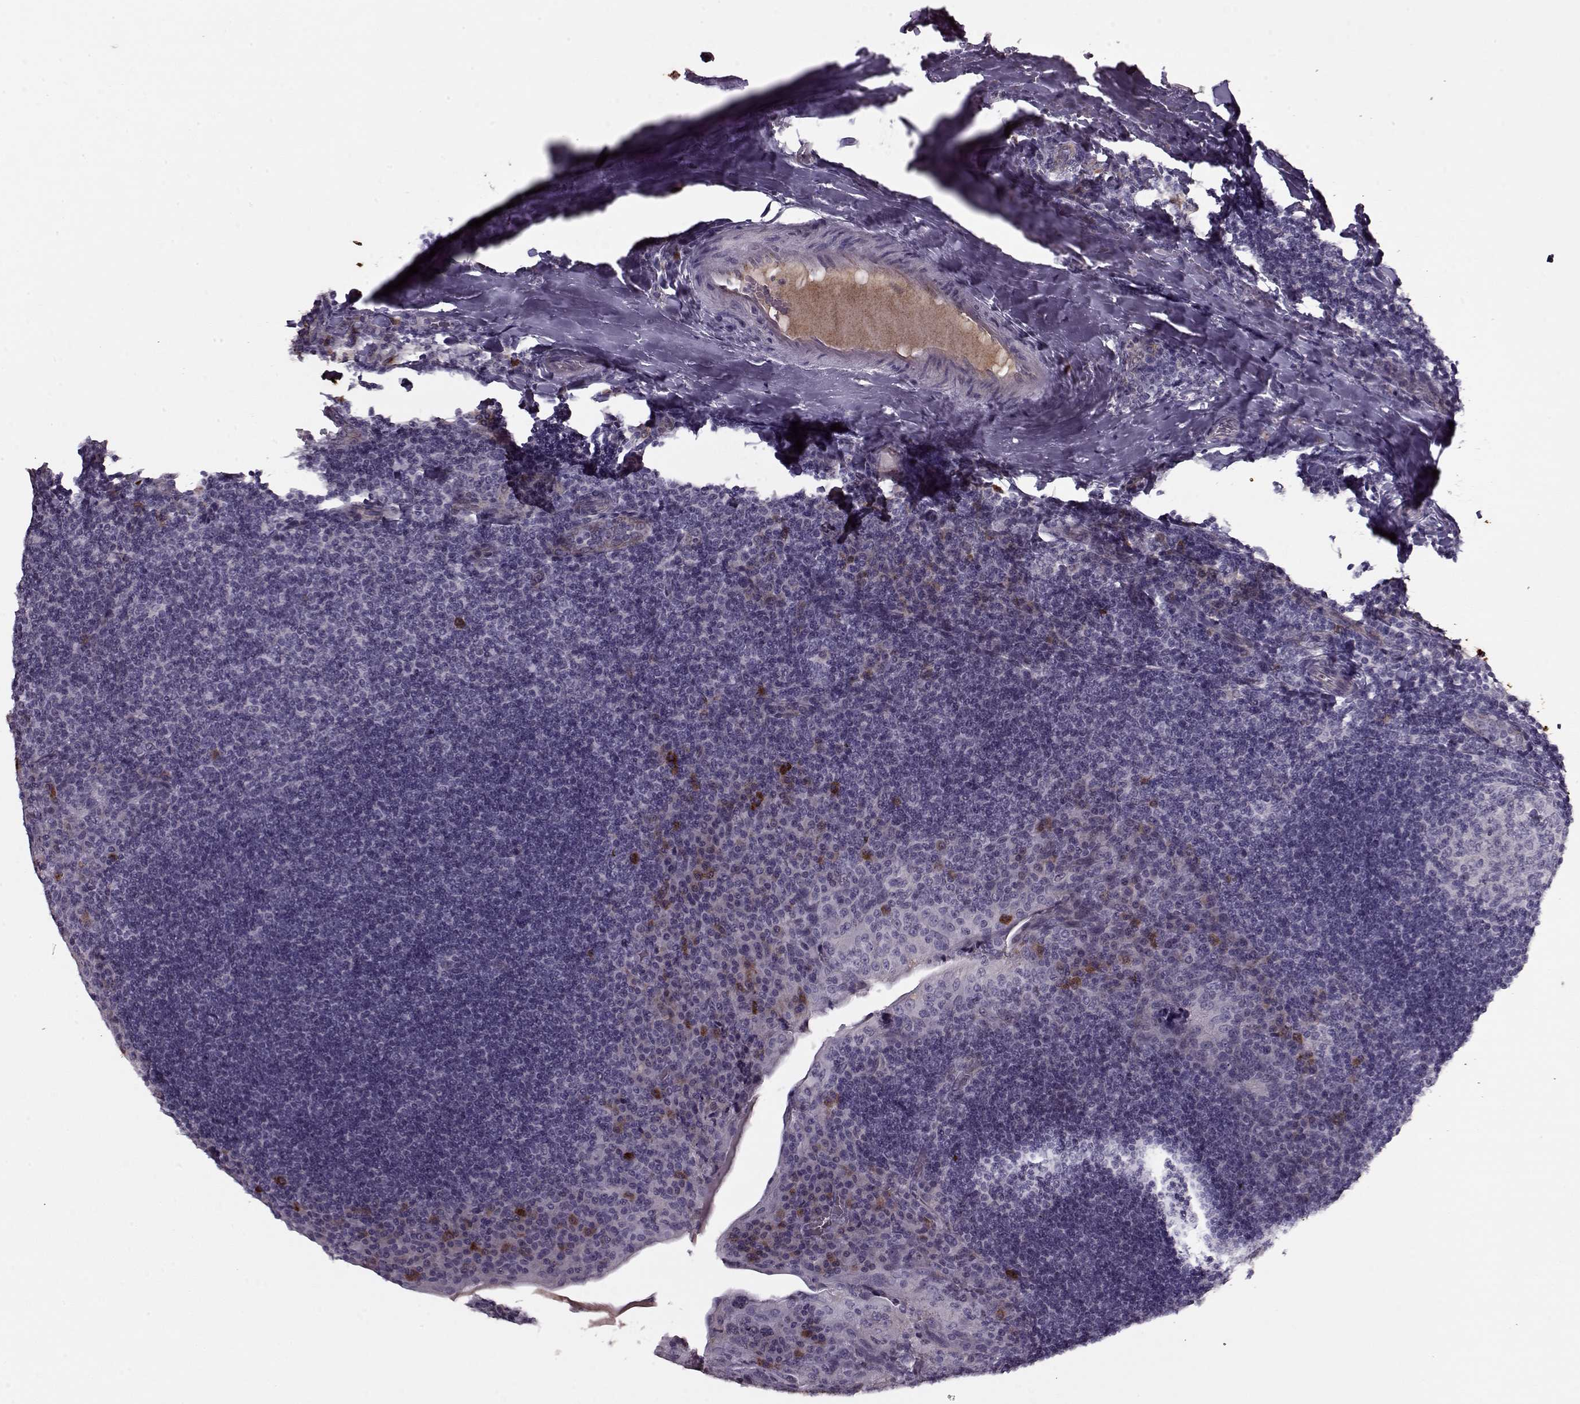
{"staining": {"intensity": "negative", "quantity": "none", "location": "none"}, "tissue": "tonsil", "cell_type": "Germinal center cells", "image_type": "normal", "snomed": [{"axis": "morphology", "description": "Normal tissue, NOS"}, {"axis": "topography", "description": "Tonsil"}], "caption": "Protein analysis of unremarkable tonsil exhibits no significant positivity in germinal center cells.", "gene": "KRT9", "patient": {"sex": "male", "age": 17}}